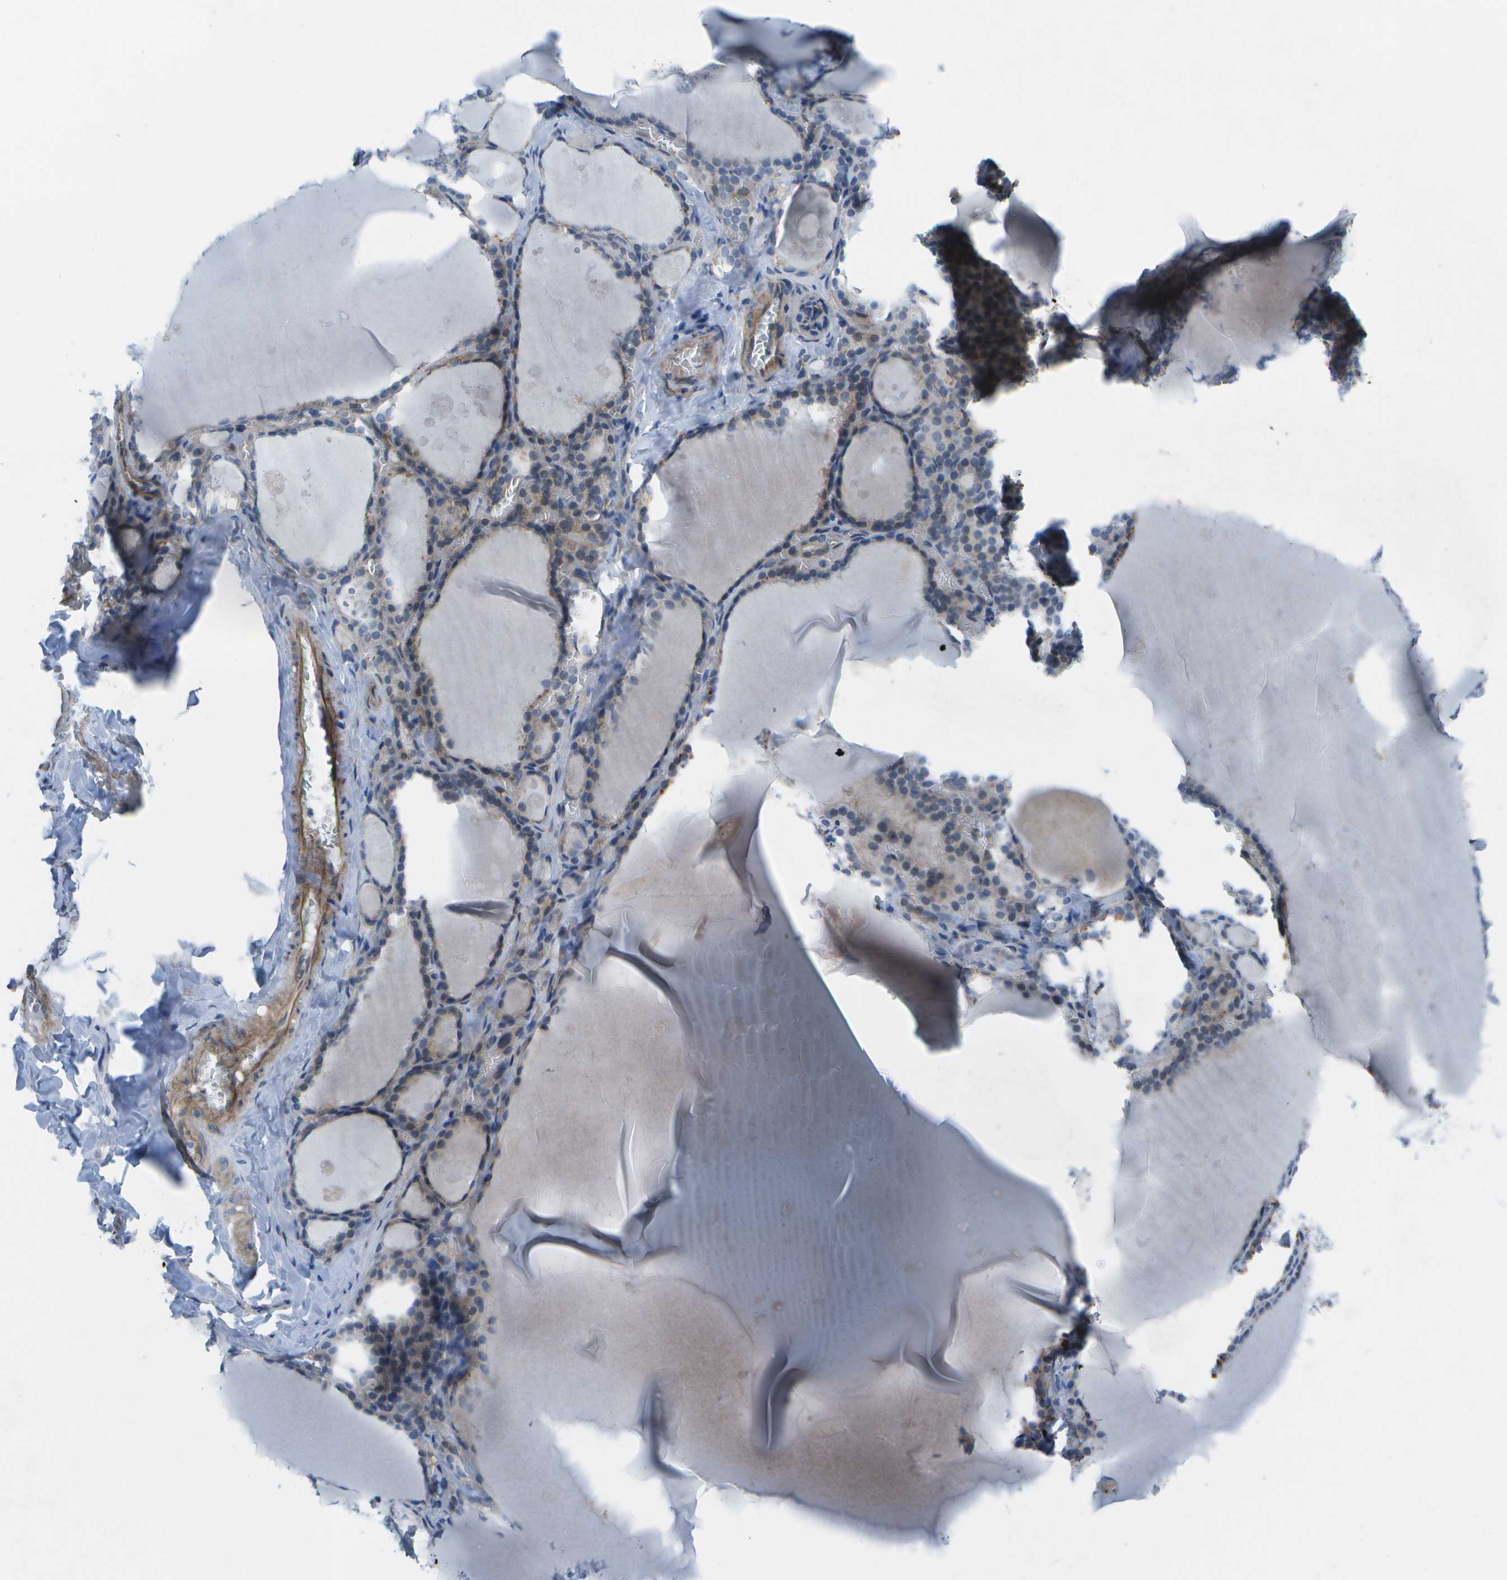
{"staining": {"intensity": "weak", "quantity": "<25%", "location": "cytoplasmic/membranous"}, "tissue": "thyroid gland", "cell_type": "Glandular cells", "image_type": "normal", "snomed": [{"axis": "morphology", "description": "Normal tissue, NOS"}, {"axis": "topography", "description": "Thyroid gland"}], "caption": "This is a histopathology image of immunohistochemistry (IHC) staining of benign thyroid gland, which shows no positivity in glandular cells.", "gene": "SORBS3", "patient": {"sex": "male", "age": 56}}